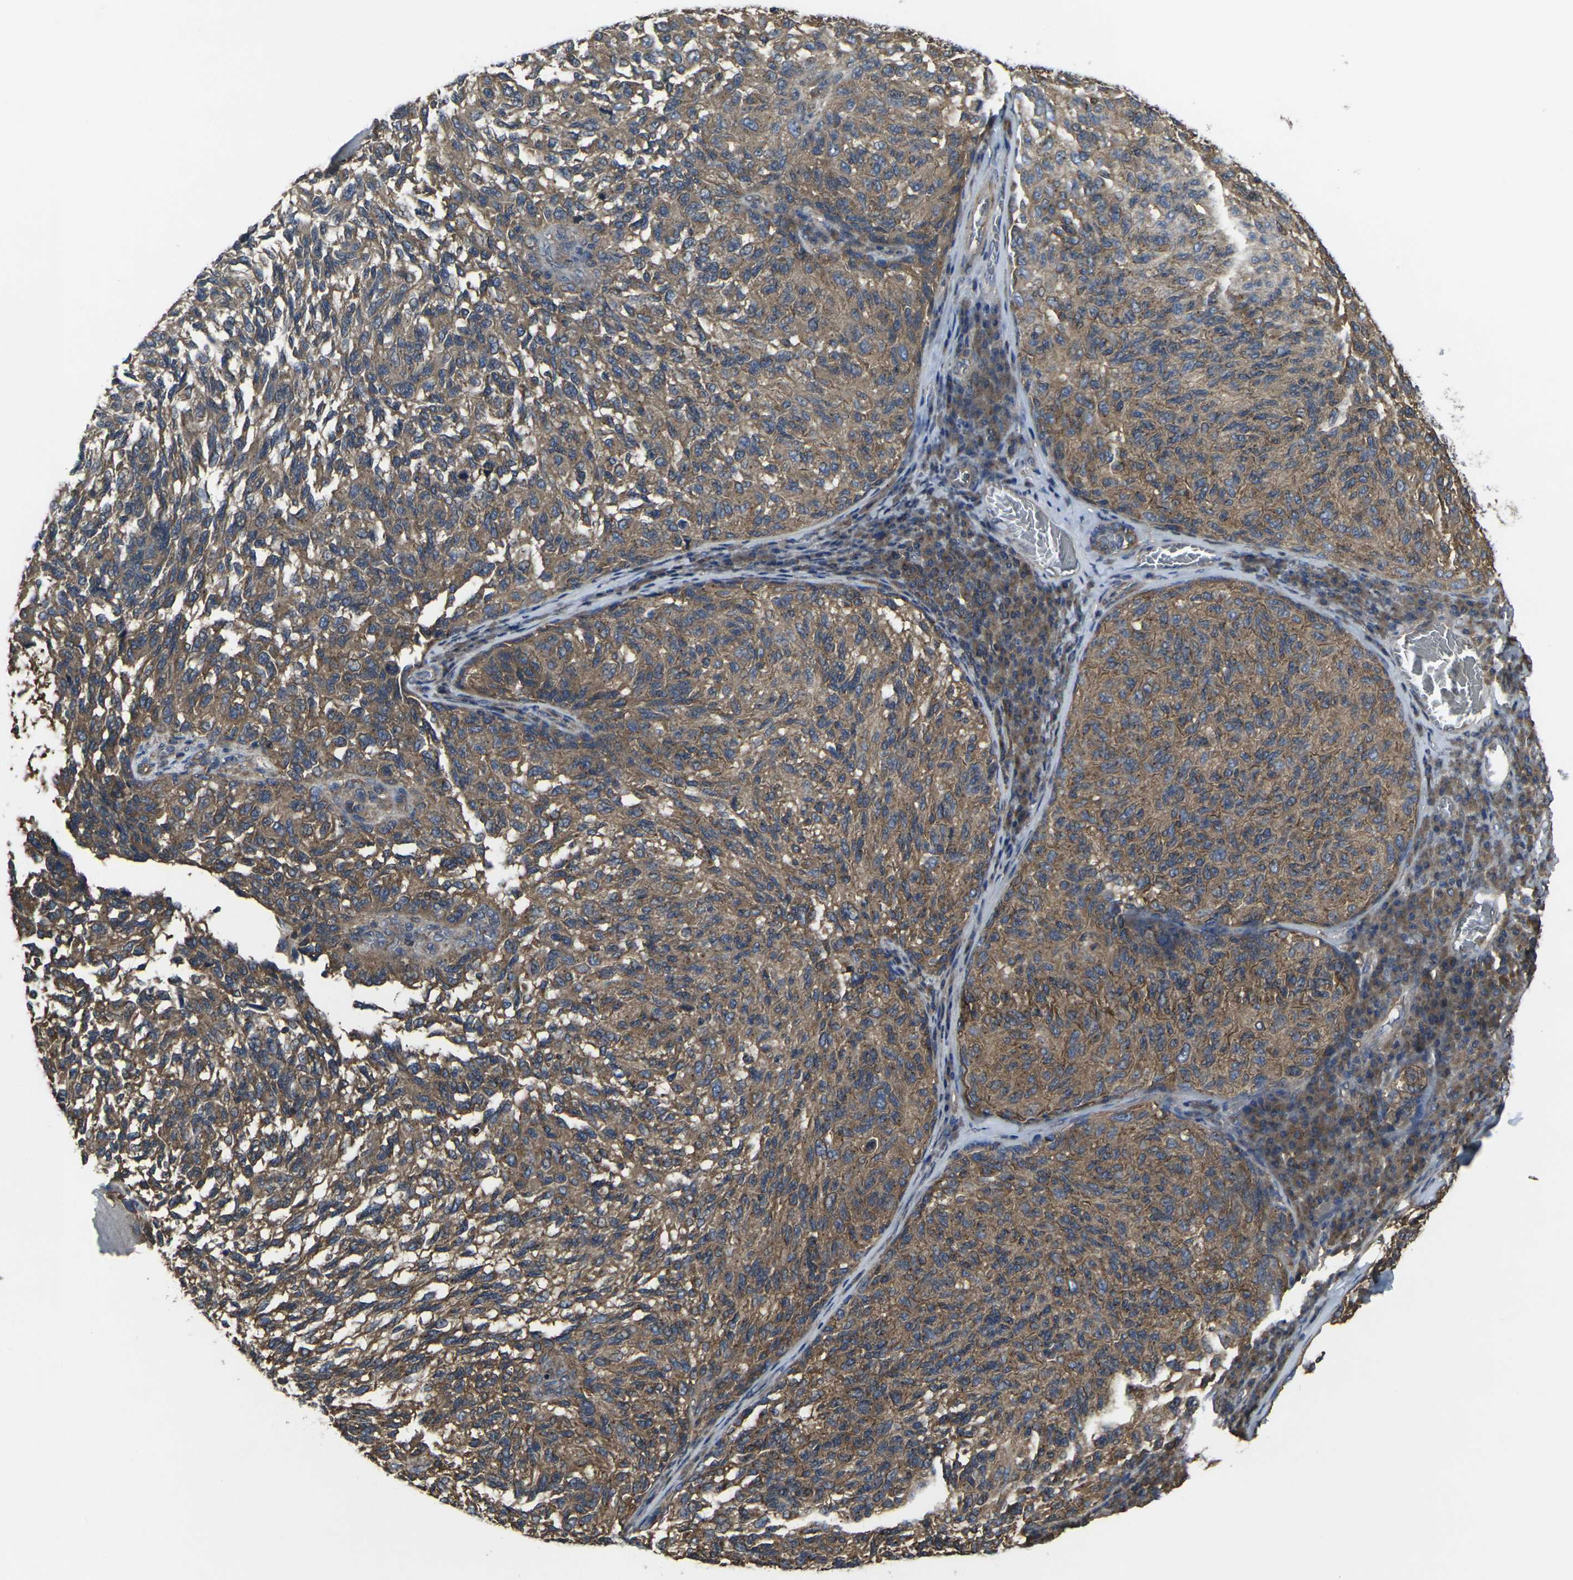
{"staining": {"intensity": "moderate", "quantity": ">75%", "location": "cytoplasmic/membranous"}, "tissue": "melanoma", "cell_type": "Tumor cells", "image_type": "cancer", "snomed": [{"axis": "morphology", "description": "Malignant melanoma, NOS"}, {"axis": "topography", "description": "Skin"}], "caption": "There is medium levels of moderate cytoplasmic/membranous staining in tumor cells of malignant melanoma, as demonstrated by immunohistochemical staining (brown color).", "gene": "PRKACB", "patient": {"sex": "female", "age": 73}}